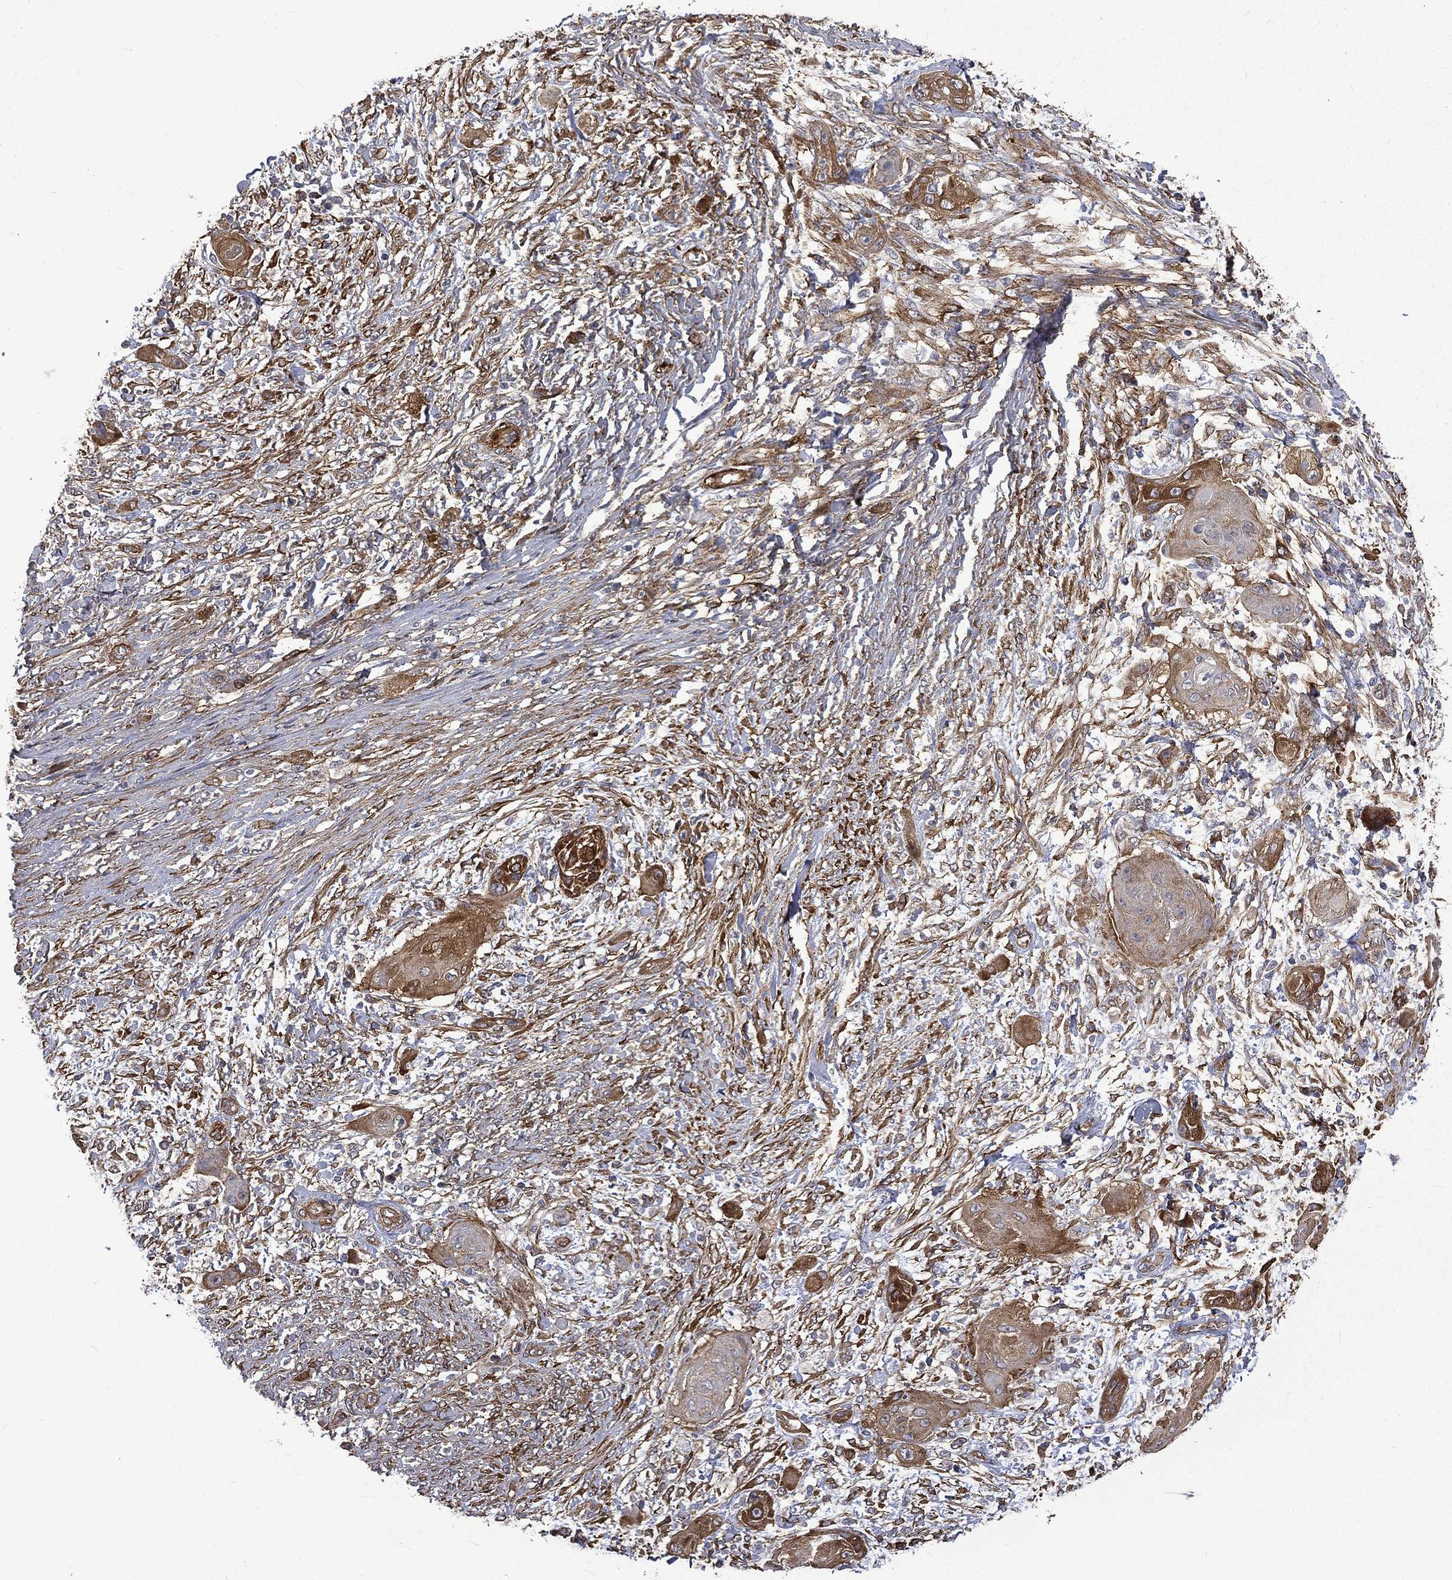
{"staining": {"intensity": "moderate", "quantity": "25%-75%", "location": "cytoplasmic/membranous"}, "tissue": "skin cancer", "cell_type": "Tumor cells", "image_type": "cancer", "snomed": [{"axis": "morphology", "description": "Squamous cell carcinoma, NOS"}, {"axis": "topography", "description": "Skin"}], "caption": "Immunohistochemical staining of human skin cancer displays moderate cytoplasmic/membranous protein staining in approximately 25%-75% of tumor cells.", "gene": "PPFIBP1", "patient": {"sex": "male", "age": 62}}